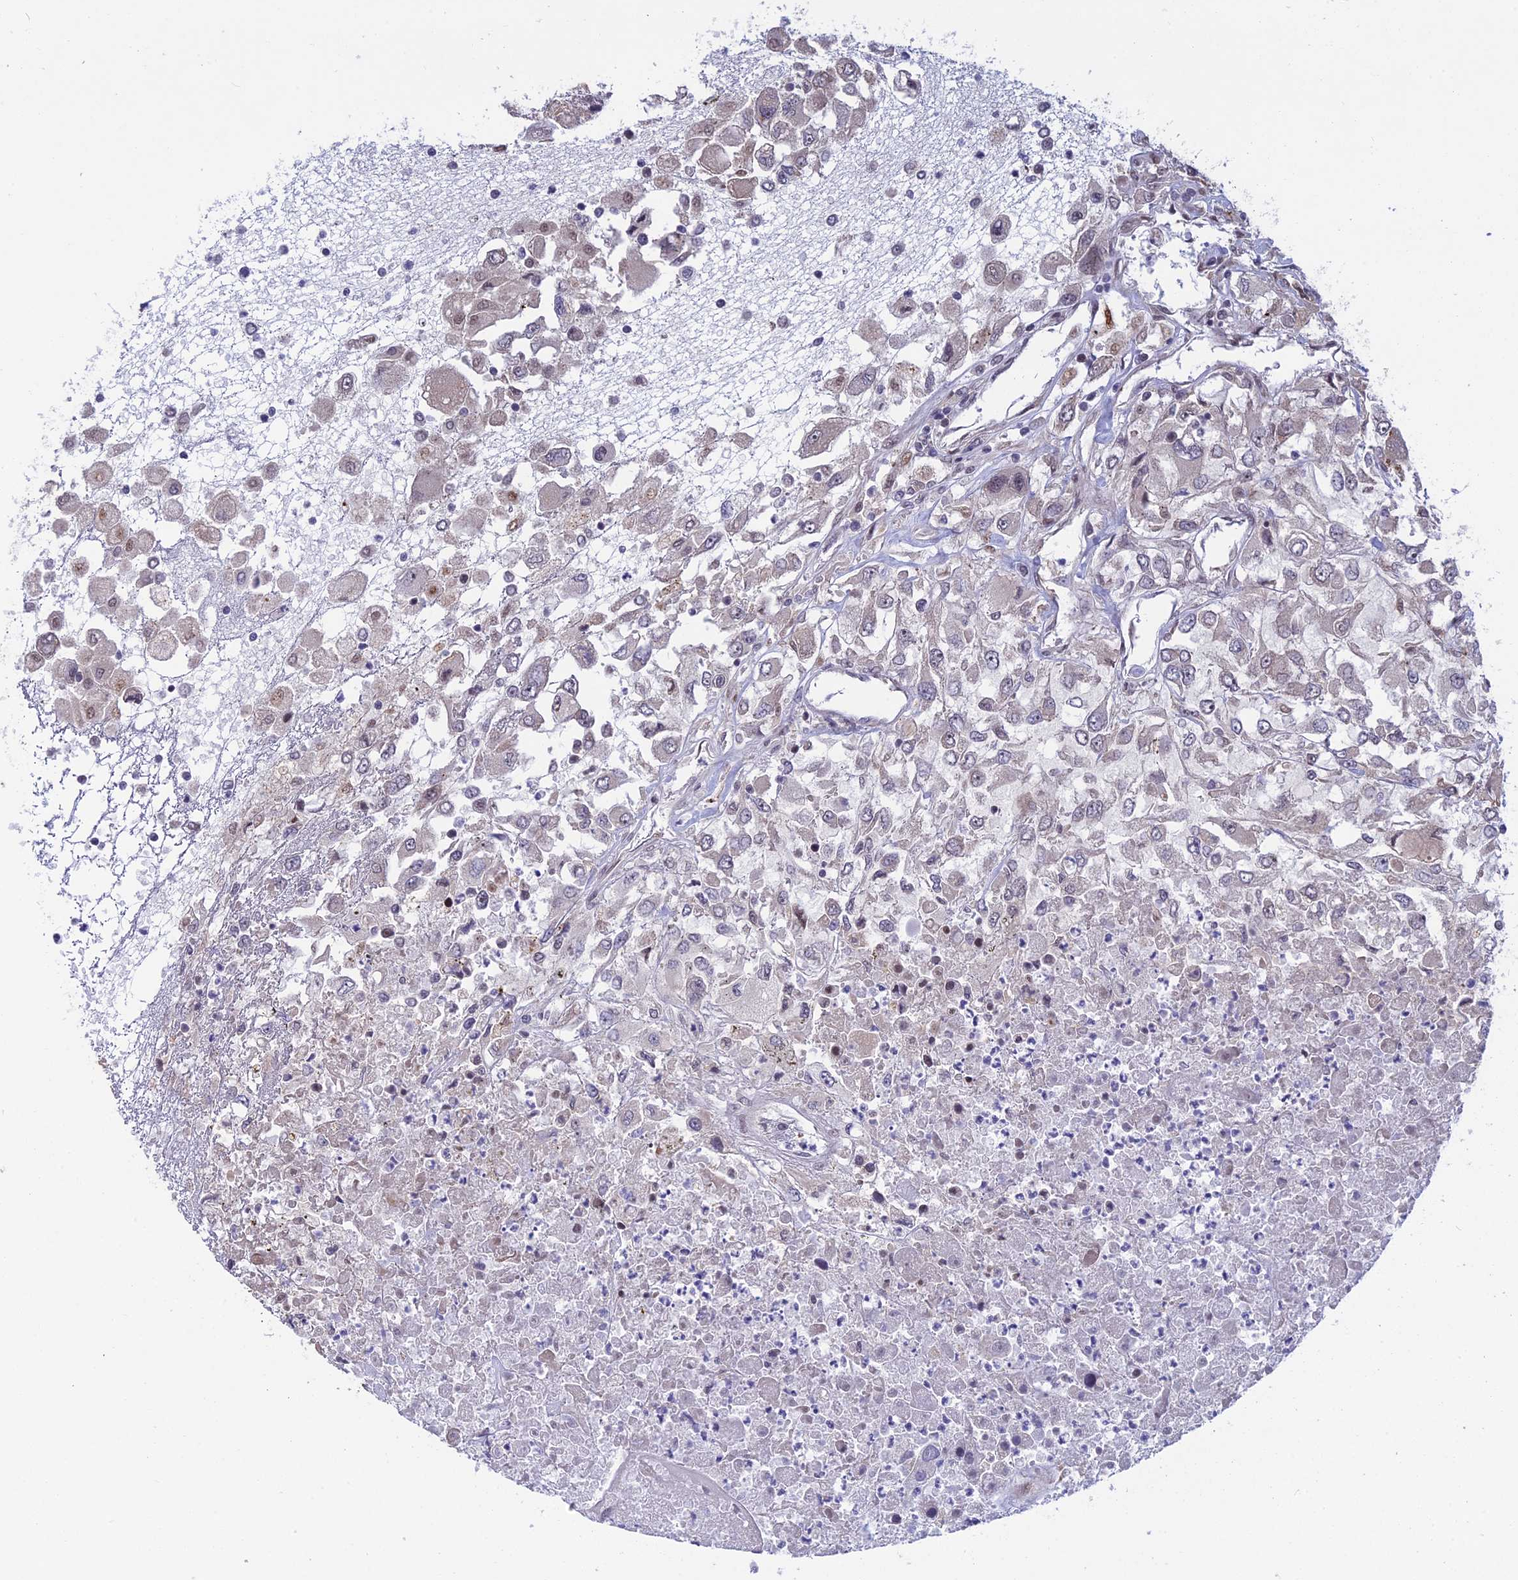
{"staining": {"intensity": "negative", "quantity": "none", "location": "none"}, "tissue": "renal cancer", "cell_type": "Tumor cells", "image_type": "cancer", "snomed": [{"axis": "morphology", "description": "Adenocarcinoma, NOS"}, {"axis": "topography", "description": "Kidney"}], "caption": "There is no significant expression in tumor cells of renal cancer.", "gene": "POLR2C", "patient": {"sex": "female", "age": 52}}